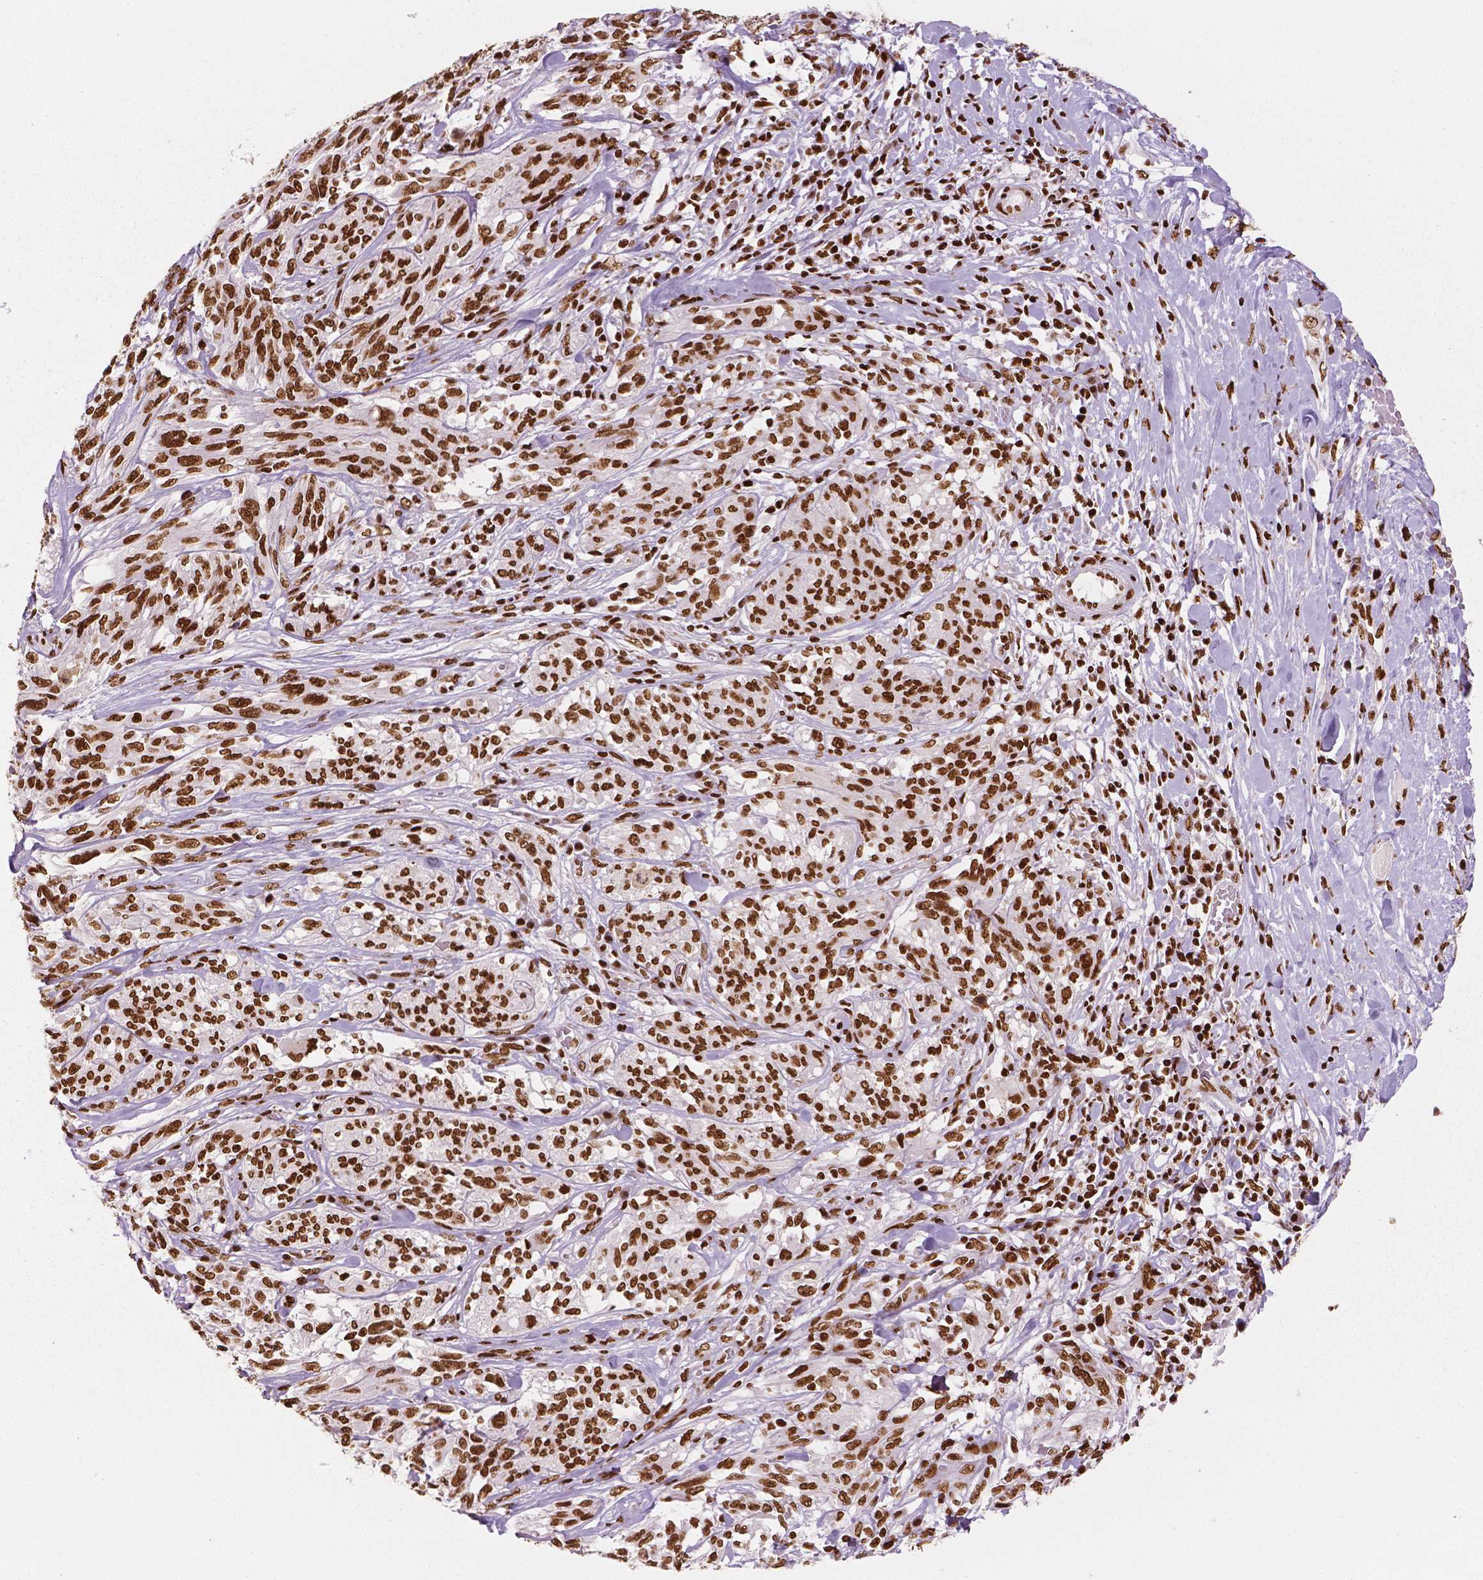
{"staining": {"intensity": "strong", "quantity": ">75%", "location": "nuclear"}, "tissue": "melanoma", "cell_type": "Tumor cells", "image_type": "cancer", "snomed": [{"axis": "morphology", "description": "Malignant melanoma, NOS"}, {"axis": "topography", "description": "Skin"}], "caption": "An immunohistochemistry histopathology image of neoplastic tissue is shown. Protein staining in brown highlights strong nuclear positivity in malignant melanoma within tumor cells.", "gene": "BRD4", "patient": {"sex": "female", "age": 91}}